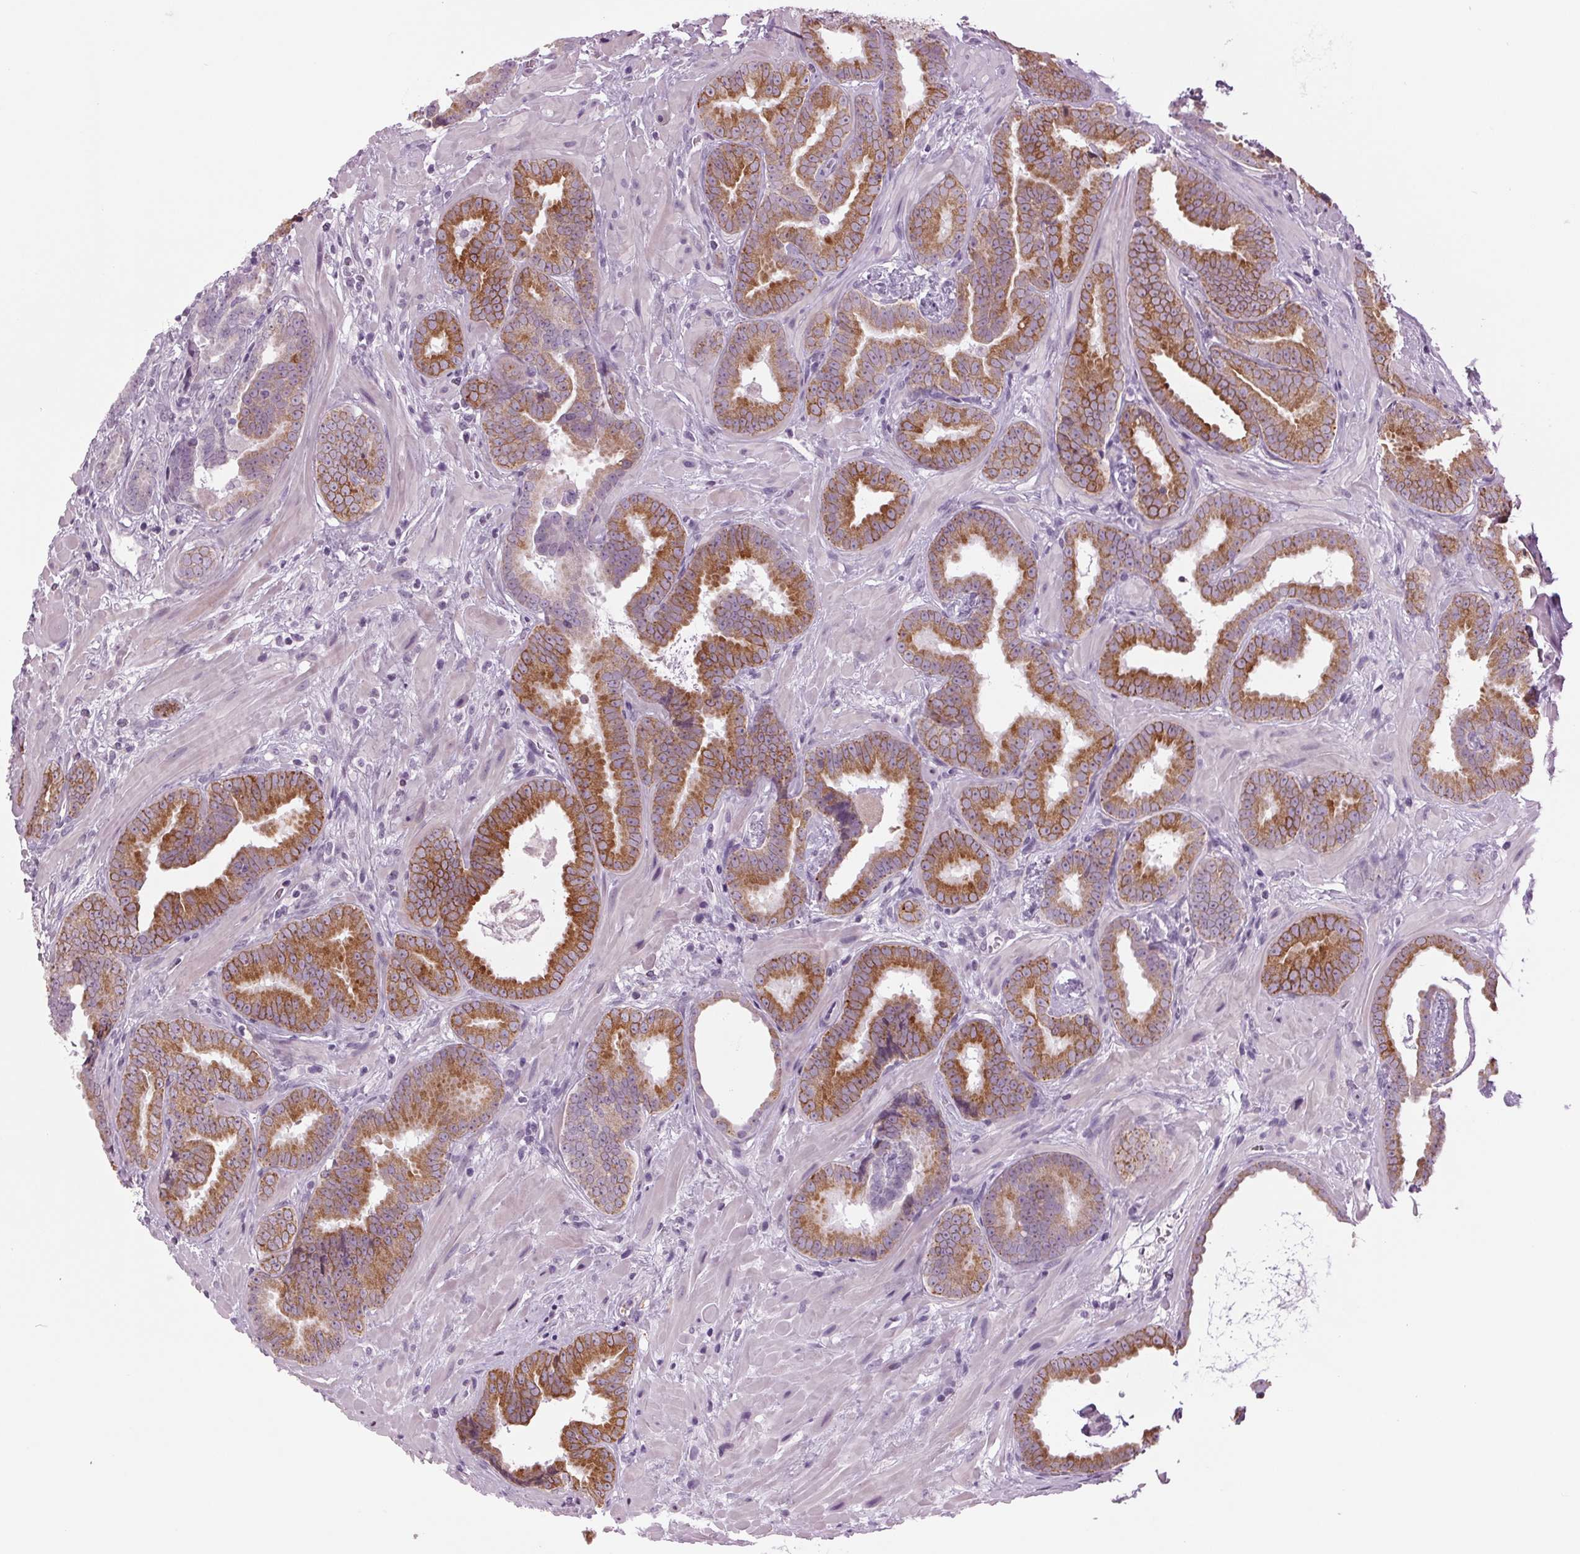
{"staining": {"intensity": "moderate", "quantity": "25%-75%", "location": "cytoplasmic/membranous"}, "tissue": "prostate cancer", "cell_type": "Tumor cells", "image_type": "cancer", "snomed": [{"axis": "morphology", "description": "Adenocarcinoma, Low grade"}, {"axis": "topography", "description": "Prostate"}], "caption": "Human prostate cancer (adenocarcinoma (low-grade)) stained with a brown dye displays moderate cytoplasmic/membranous positive staining in approximately 25%-75% of tumor cells.", "gene": "DNAH12", "patient": {"sex": "male", "age": 63}}